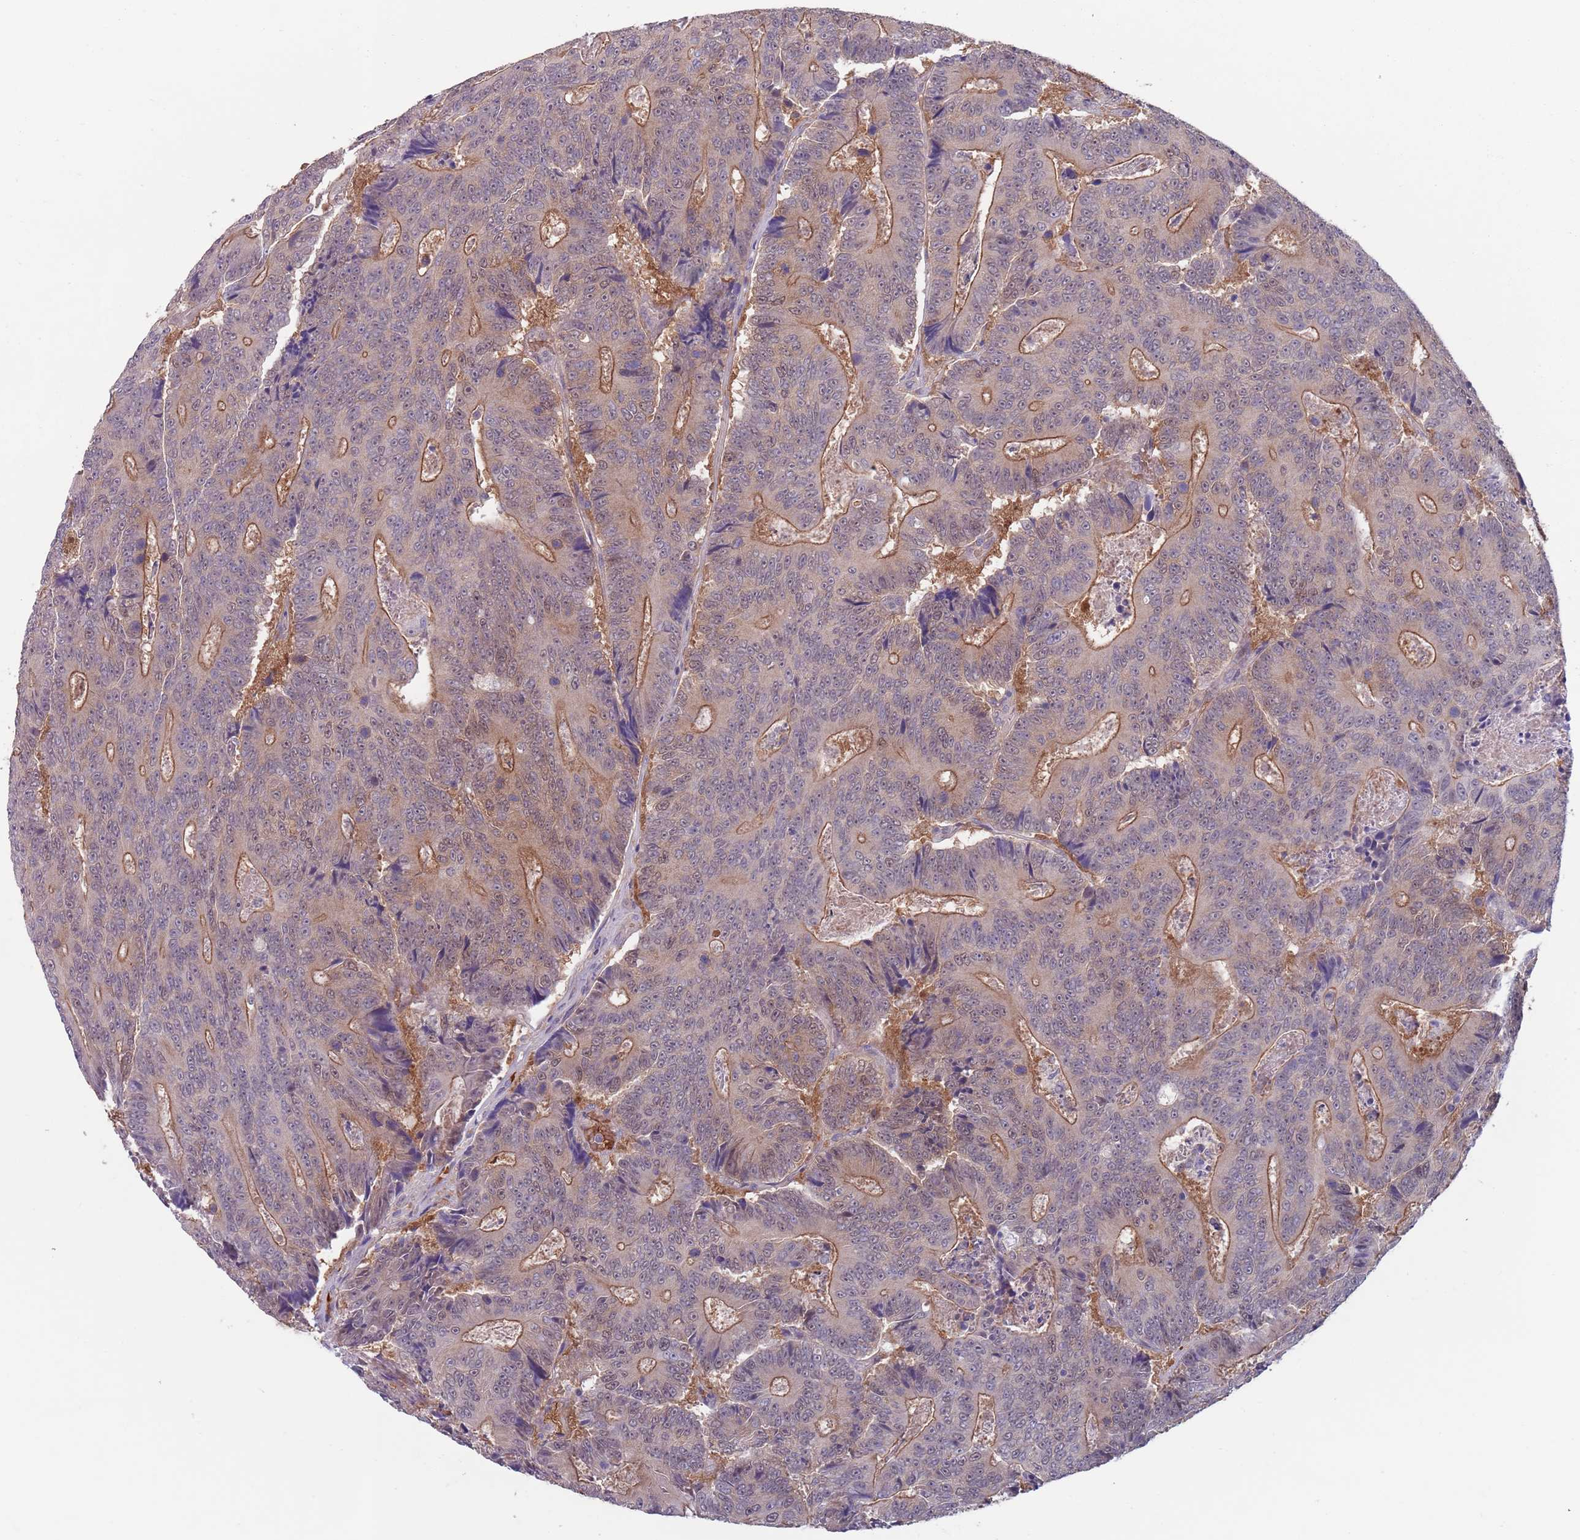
{"staining": {"intensity": "moderate", "quantity": "25%-75%", "location": "cytoplasmic/membranous"}, "tissue": "colorectal cancer", "cell_type": "Tumor cells", "image_type": "cancer", "snomed": [{"axis": "morphology", "description": "Adenocarcinoma, NOS"}, {"axis": "topography", "description": "Colon"}], "caption": "There is medium levels of moderate cytoplasmic/membranous staining in tumor cells of colorectal cancer, as demonstrated by immunohistochemical staining (brown color).", "gene": "CLNS1A", "patient": {"sex": "male", "age": 83}}